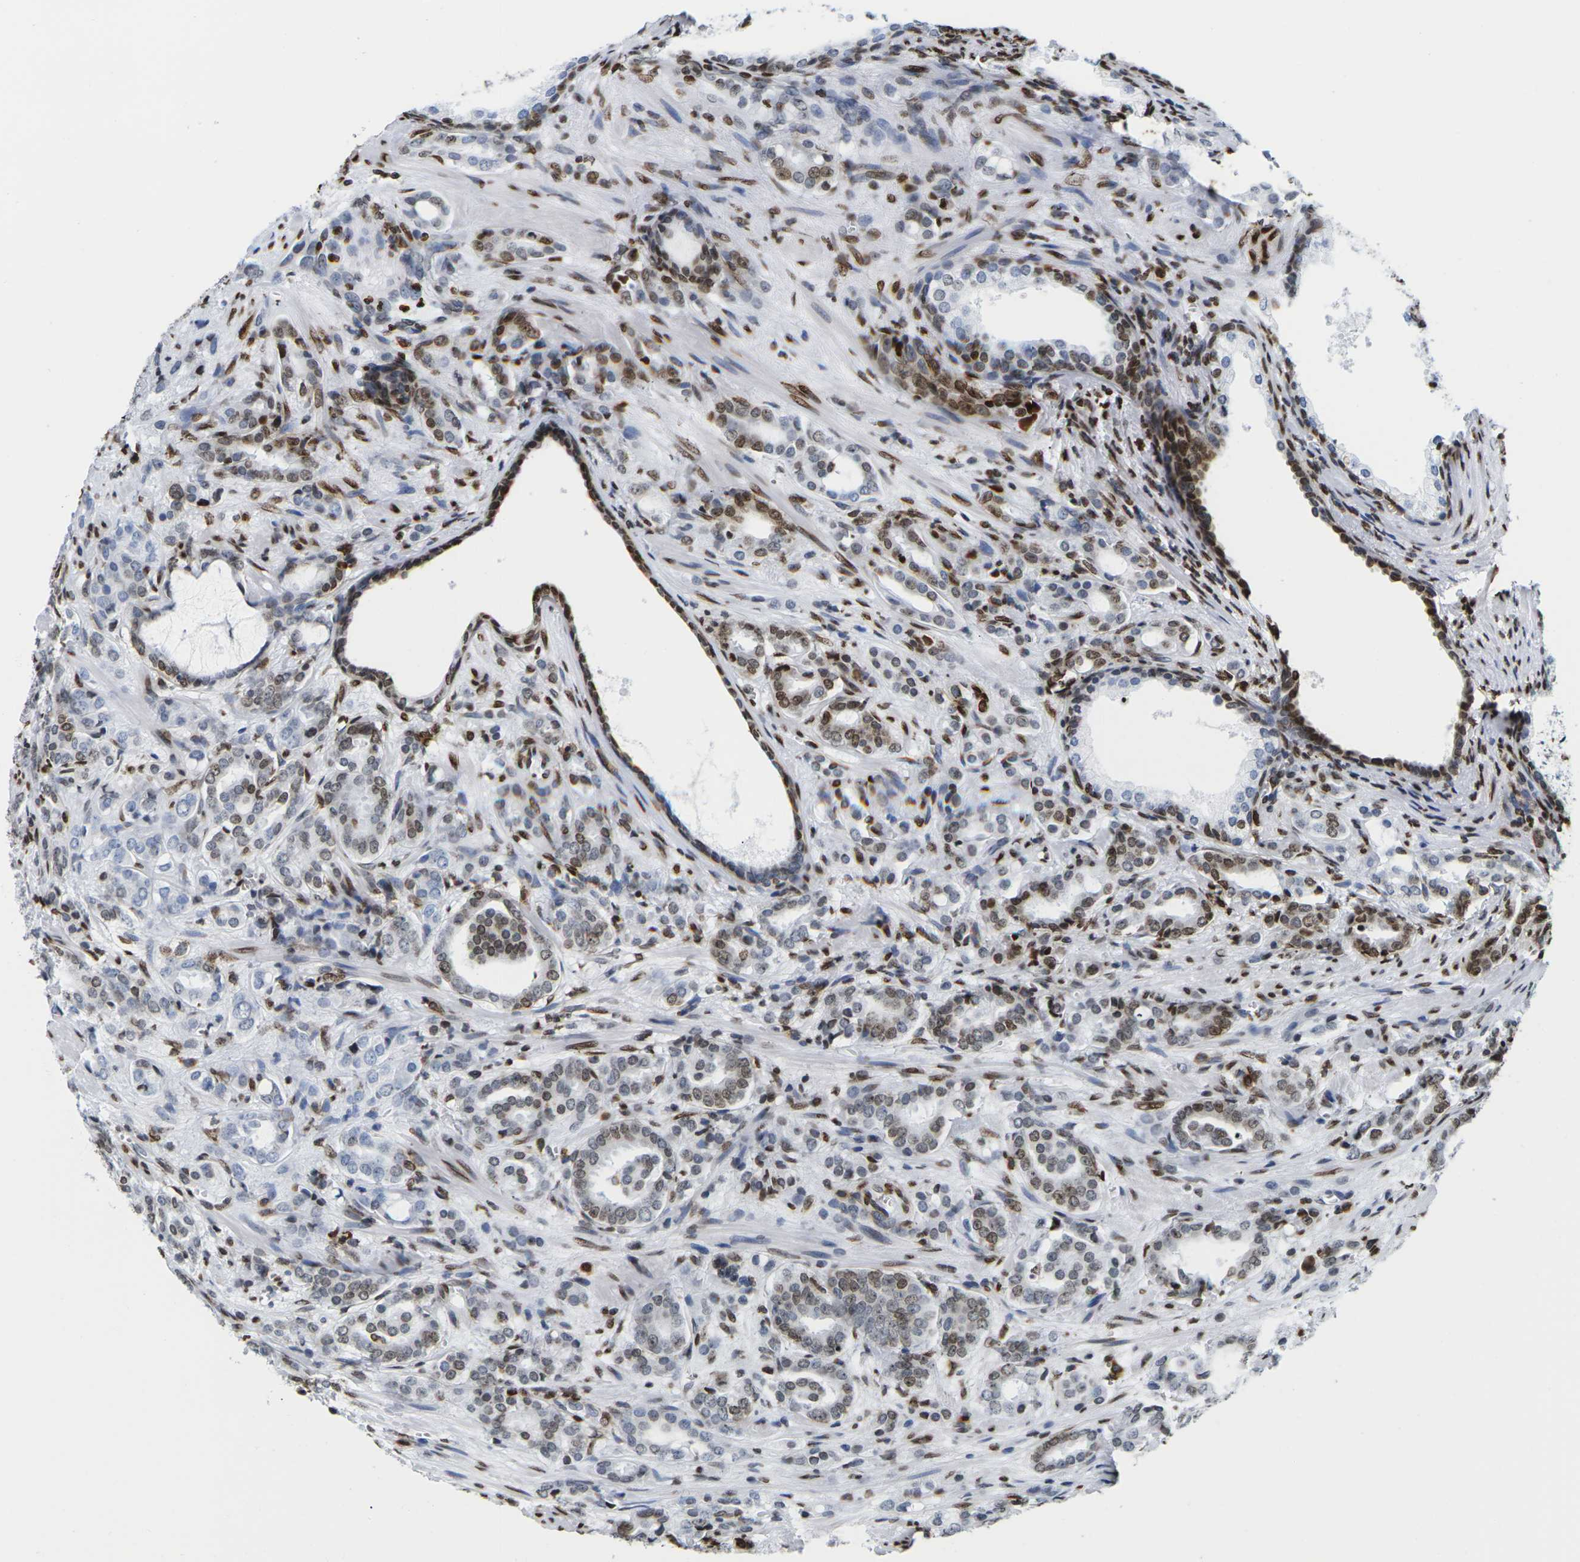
{"staining": {"intensity": "moderate", "quantity": "25%-75%", "location": "cytoplasmic/membranous,nuclear"}, "tissue": "prostate cancer", "cell_type": "Tumor cells", "image_type": "cancer", "snomed": [{"axis": "morphology", "description": "Adenocarcinoma, High grade"}, {"axis": "topography", "description": "Prostate"}], "caption": "IHC of human prostate adenocarcinoma (high-grade) demonstrates medium levels of moderate cytoplasmic/membranous and nuclear staining in about 25%-75% of tumor cells. Nuclei are stained in blue.", "gene": "H2AC21", "patient": {"sex": "male", "age": 64}}